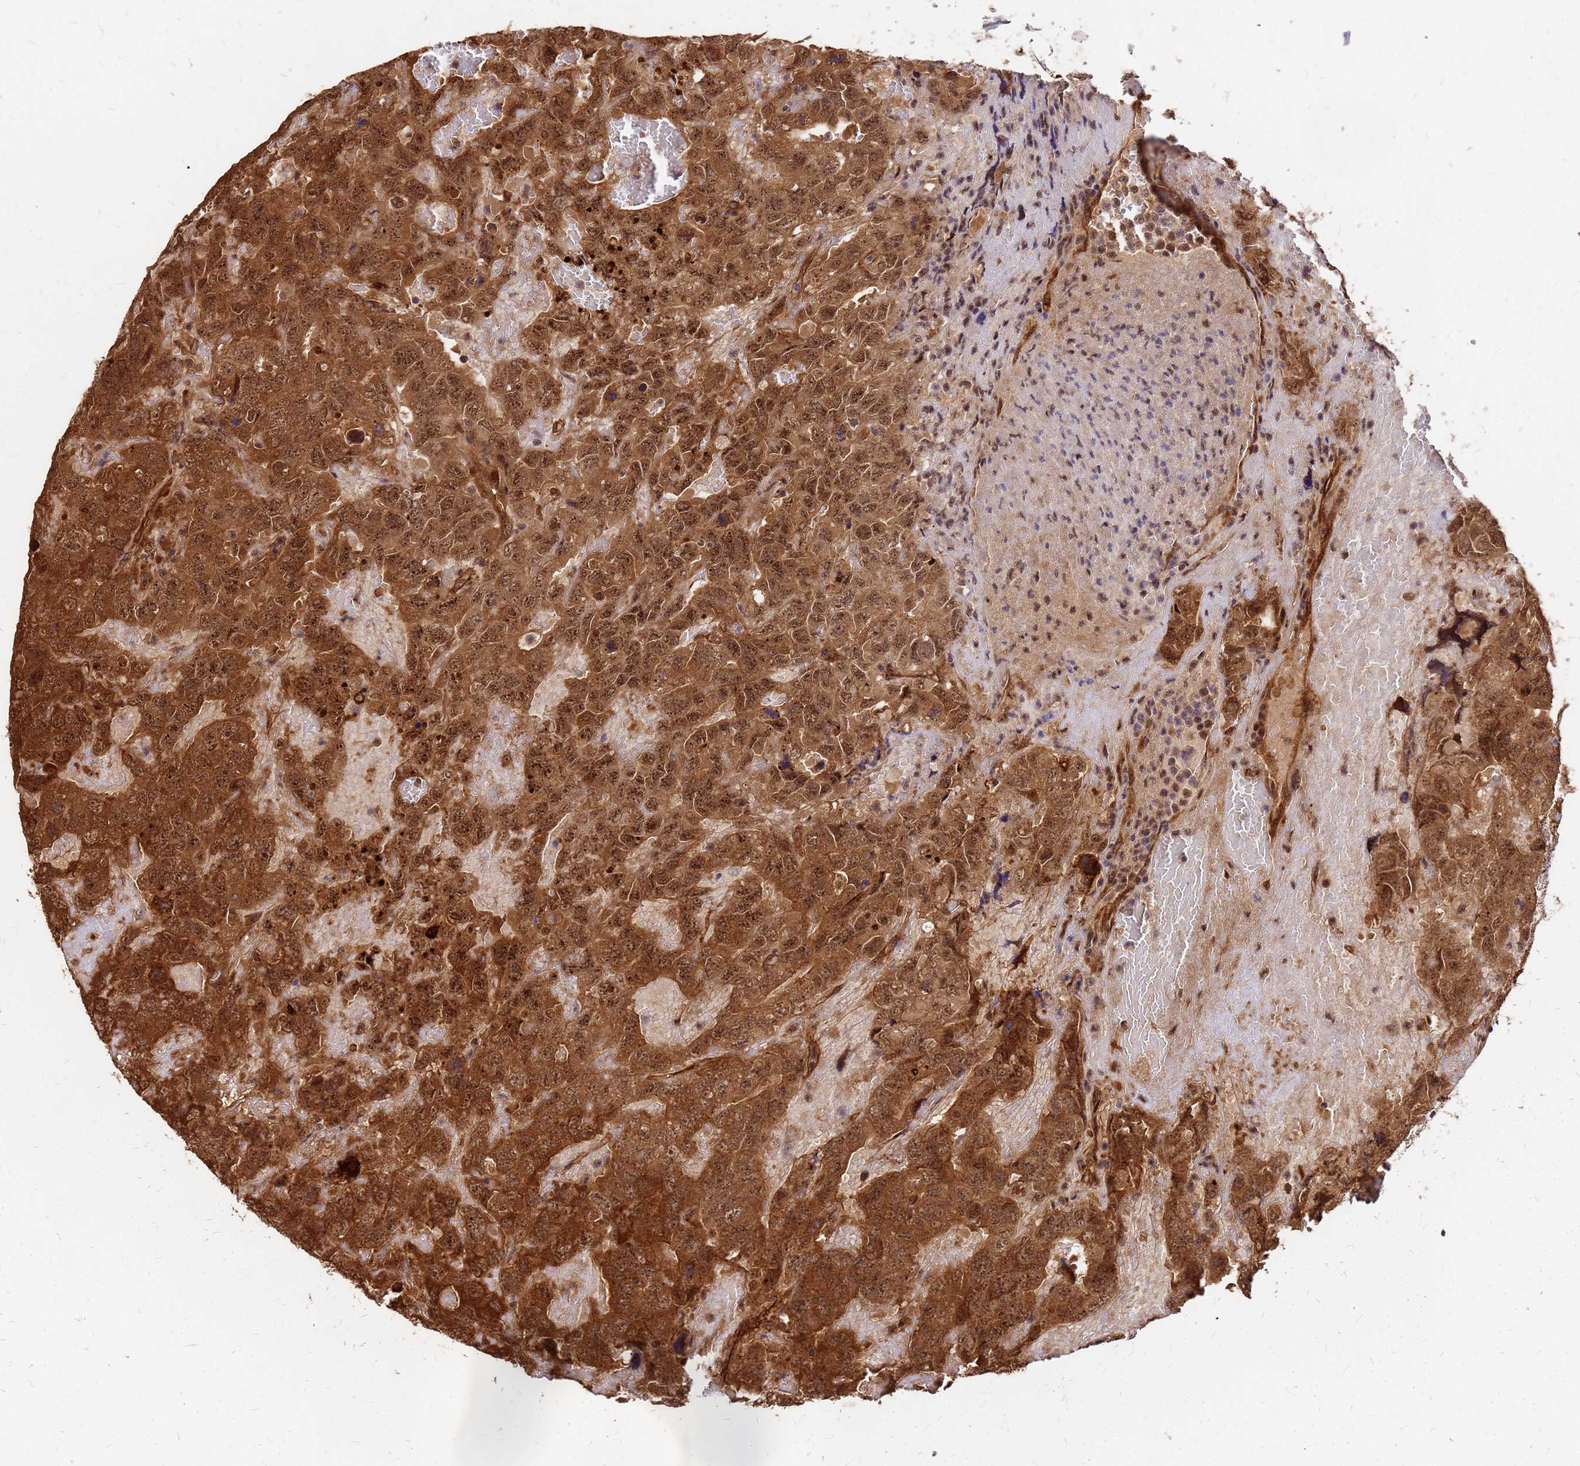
{"staining": {"intensity": "strong", "quantity": ">75%", "location": "cytoplasmic/membranous,nuclear"}, "tissue": "testis cancer", "cell_type": "Tumor cells", "image_type": "cancer", "snomed": [{"axis": "morphology", "description": "Carcinoma, Embryonal, NOS"}, {"axis": "topography", "description": "Testis"}], "caption": "Protein analysis of testis embryonal carcinoma tissue shows strong cytoplasmic/membranous and nuclear positivity in approximately >75% of tumor cells.", "gene": "GPATCH8", "patient": {"sex": "male", "age": 45}}